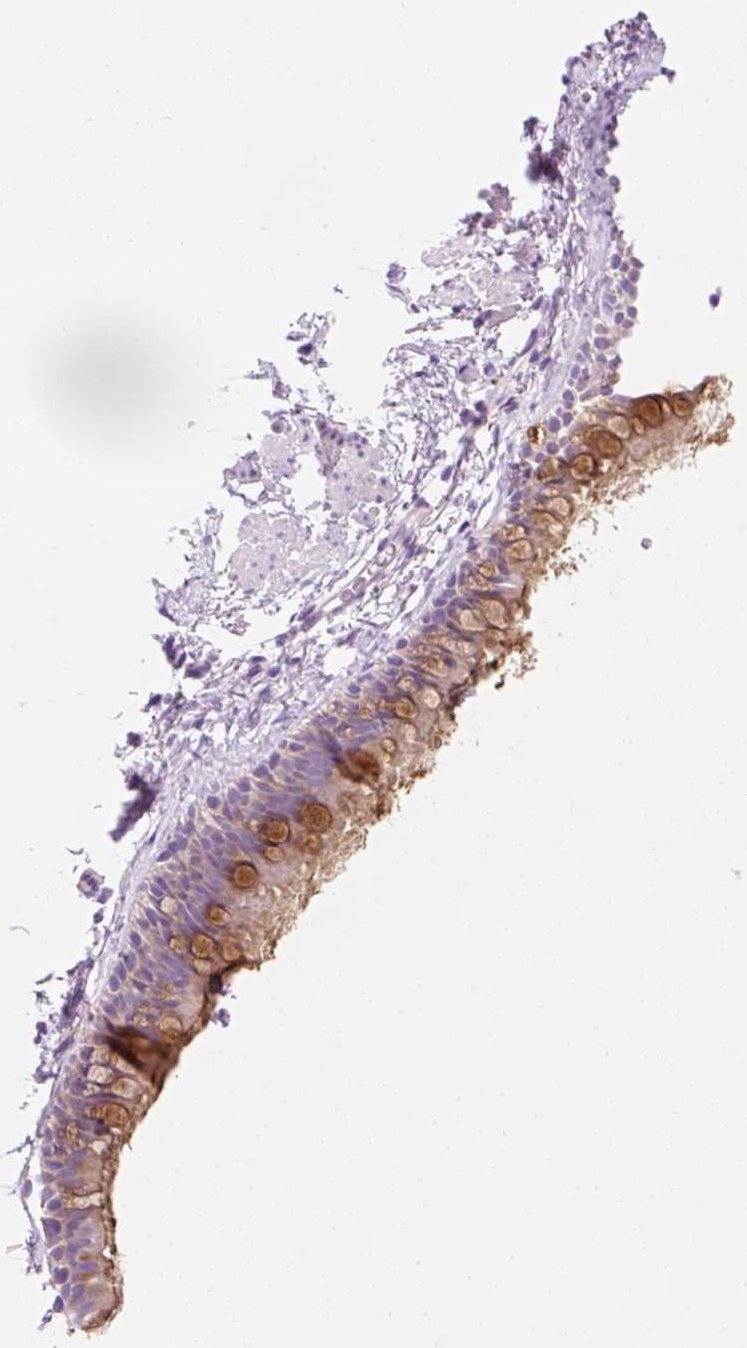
{"staining": {"intensity": "moderate", "quantity": "25%-75%", "location": "cytoplasmic/membranous"}, "tissue": "bronchus", "cell_type": "Respiratory epithelial cells", "image_type": "normal", "snomed": [{"axis": "morphology", "description": "Normal tissue, NOS"}, {"axis": "topography", "description": "Lymph node"}, {"axis": "topography", "description": "Cartilage tissue"}, {"axis": "topography", "description": "Bronchus"}], "caption": "Immunohistochemical staining of benign human bronchus exhibits 25%-75% levels of moderate cytoplasmic/membranous protein staining in approximately 25%-75% of respiratory epithelial cells.", "gene": "ZNF121", "patient": {"sex": "female", "age": 70}}